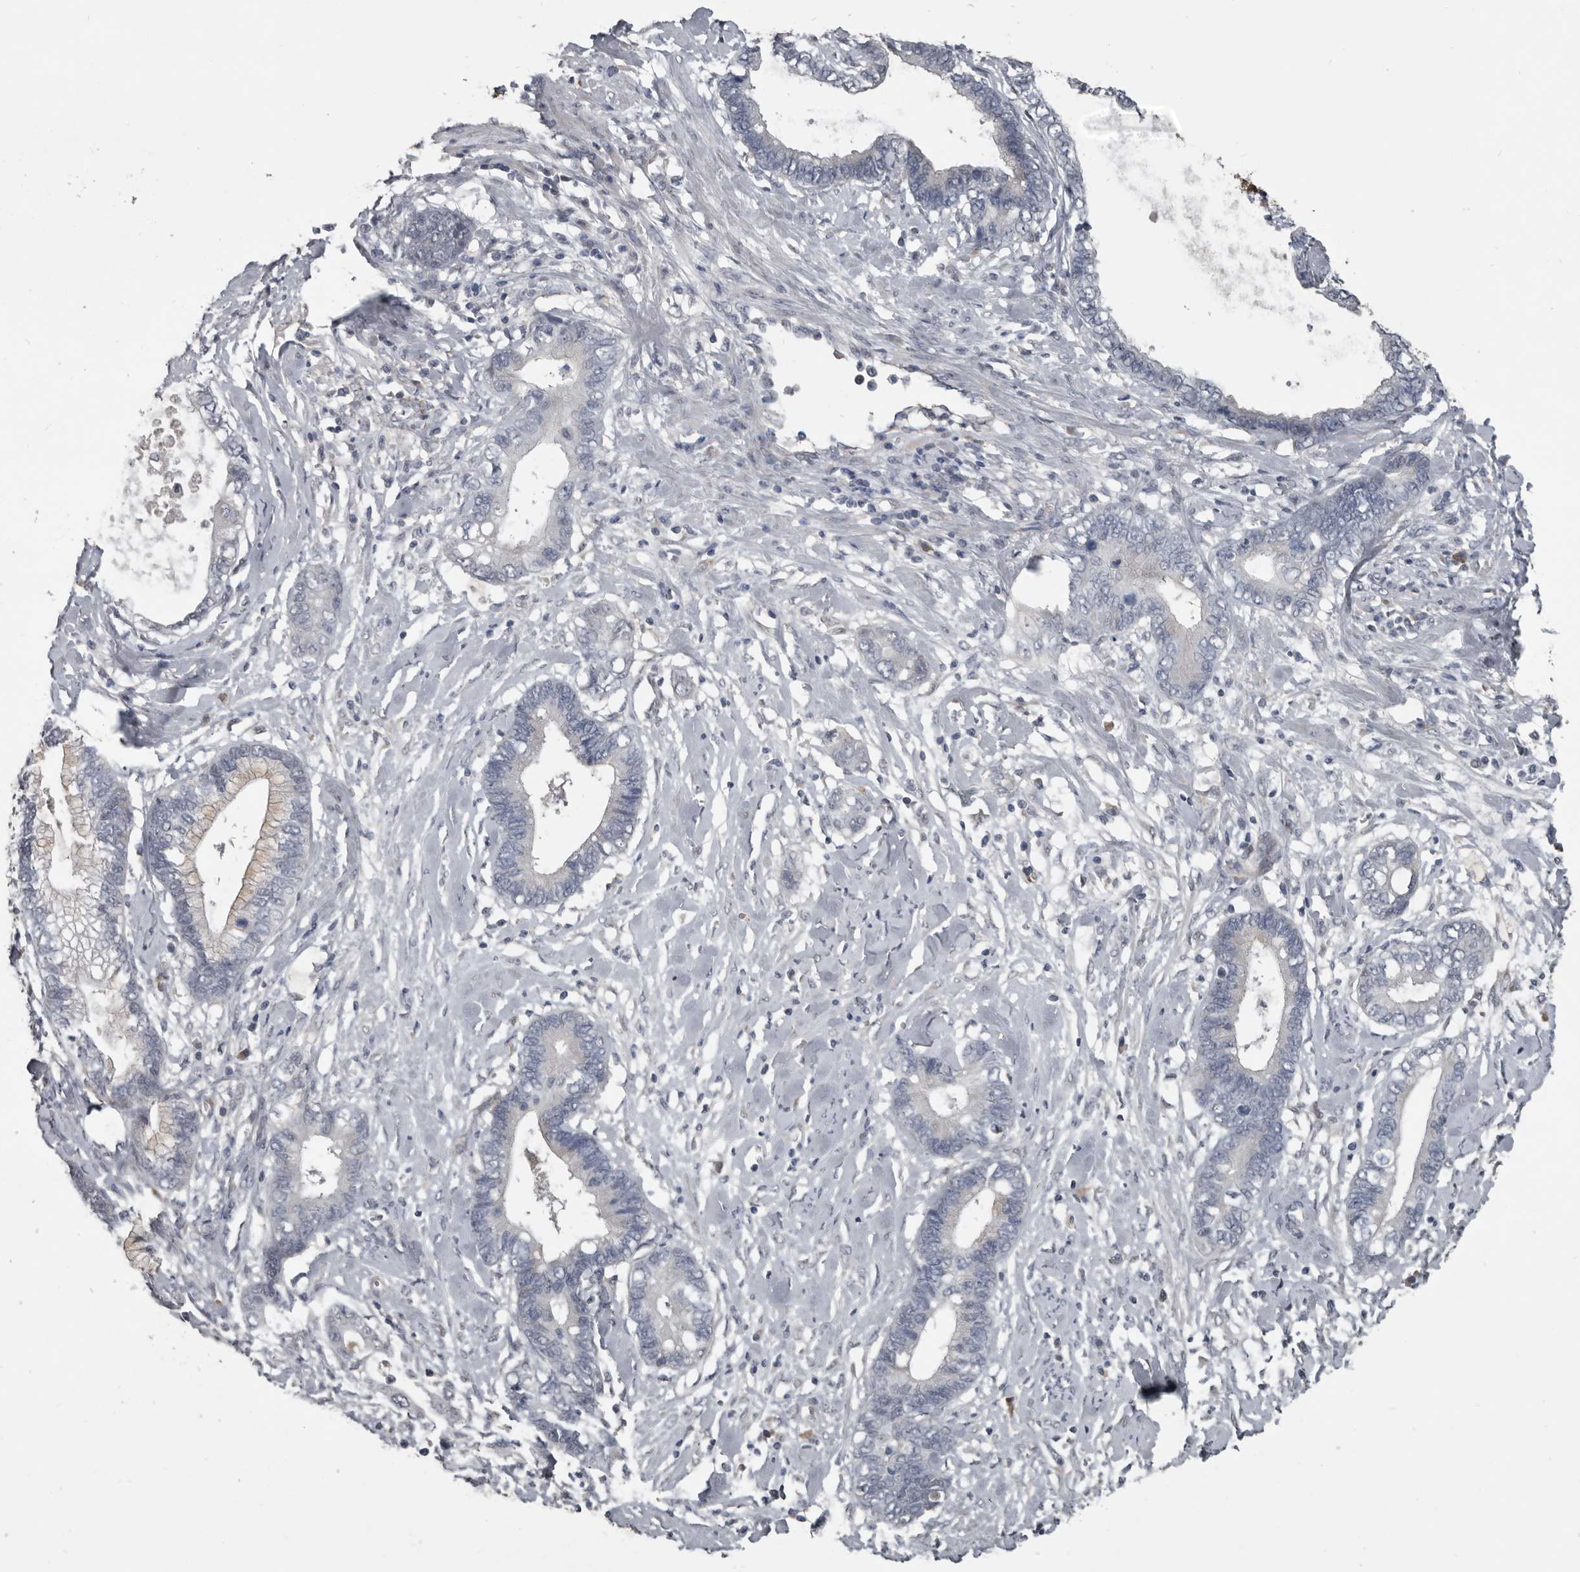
{"staining": {"intensity": "negative", "quantity": "none", "location": "none"}, "tissue": "cervical cancer", "cell_type": "Tumor cells", "image_type": "cancer", "snomed": [{"axis": "morphology", "description": "Adenocarcinoma, NOS"}, {"axis": "topography", "description": "Cervix"}], "caption": "High magnification brightfield microscopy of cervical adenocarcinoma stained with DAB (brown) and counterstained with hematoxylin (blue): tumor cells show no significant expression.", "gene": "C1orf216", "patient": {"sex": "female", "age": 44}}